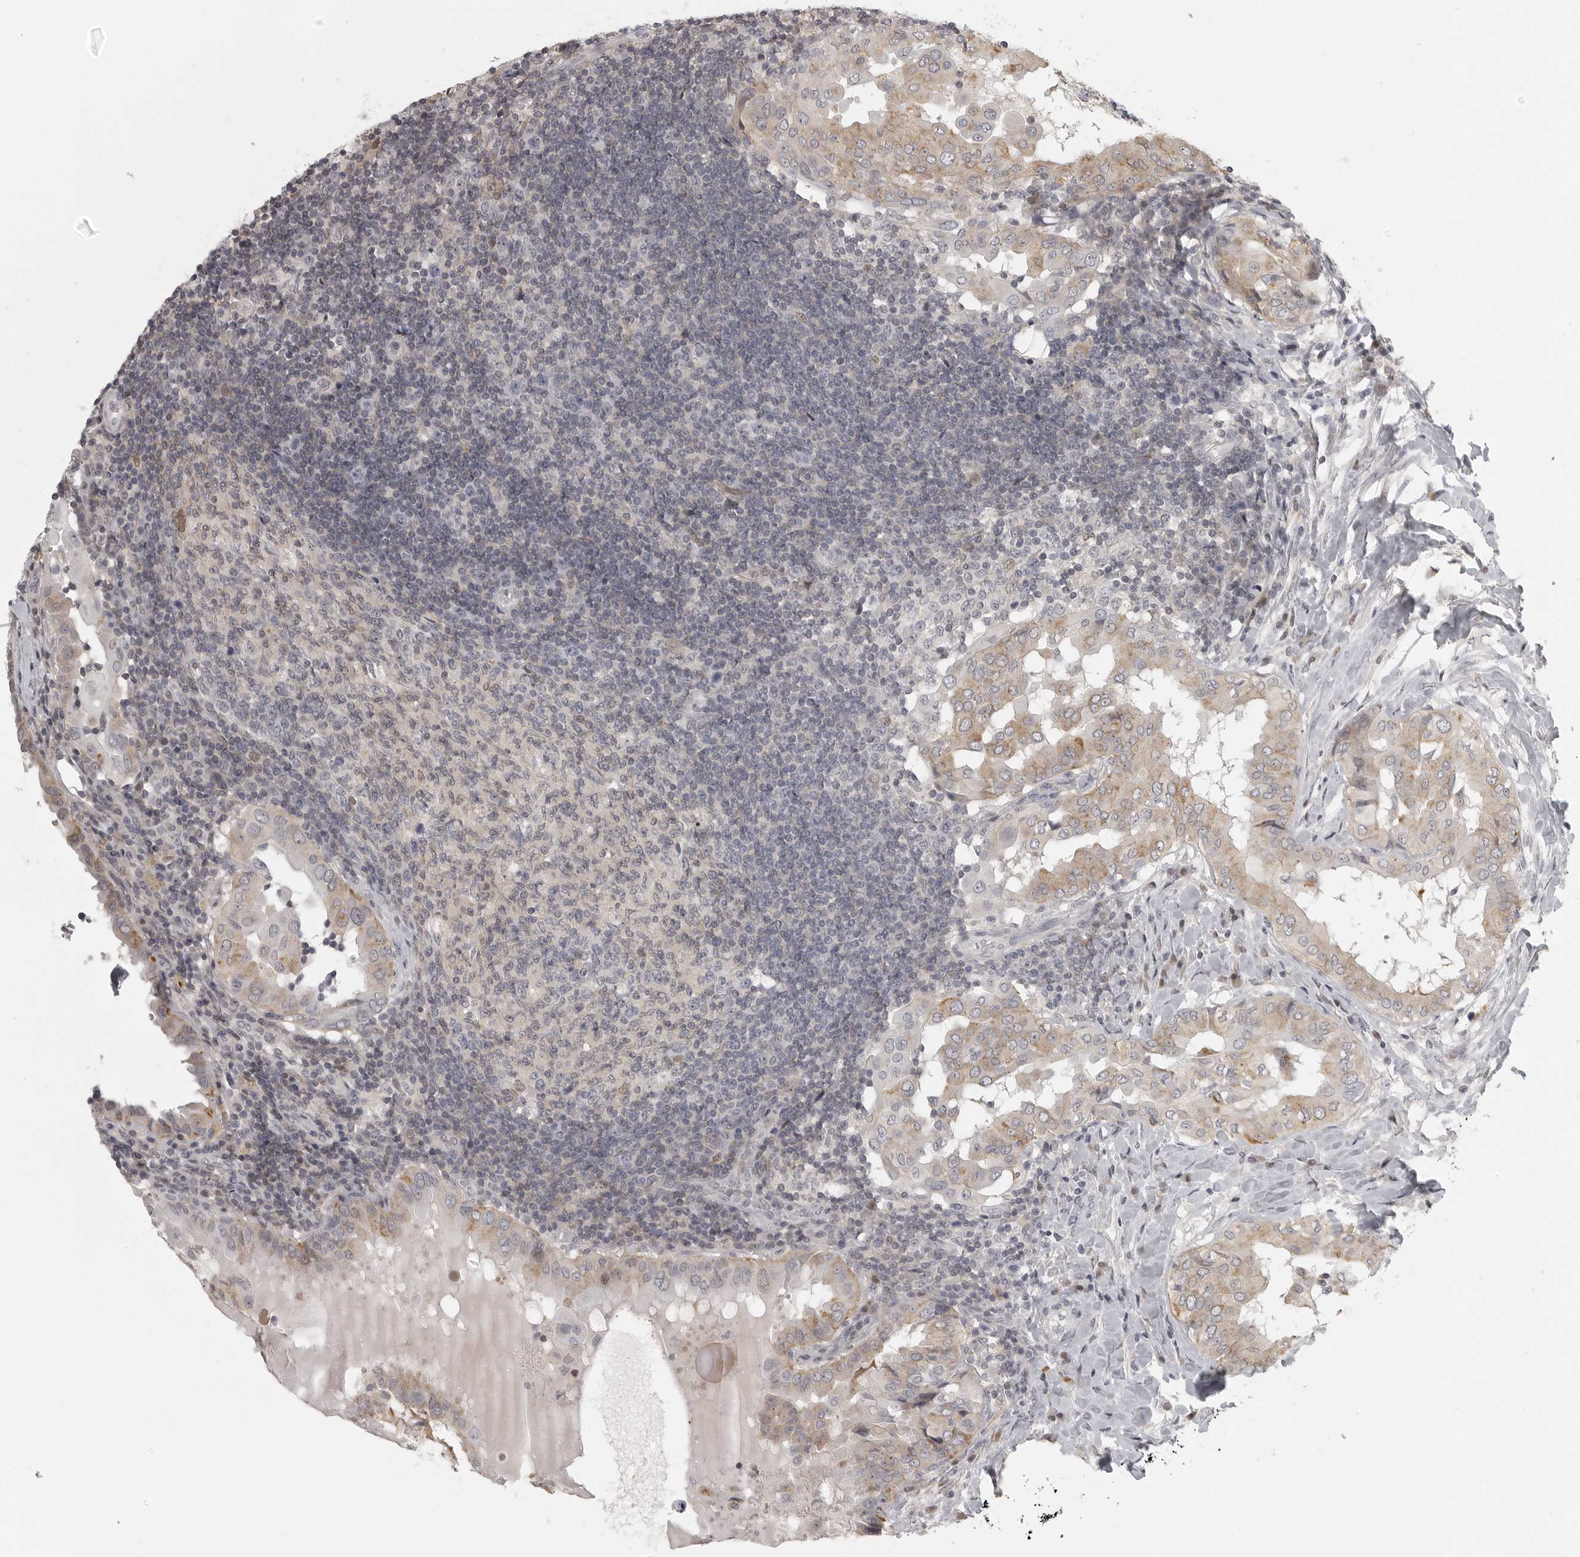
{"staining": {"intensity": "moderate", "quantity": "25%-75%", "location": "cytoplasmic/membranous"}, "tissue": "thyroid cancer", "cell_type": "Tumor cells", "image_type": "cancer", "snomed": [{"axis": "morphology", "description": "Papillary adenocarcinoma, NOS"}, {"axis": "topography", "description": "Thyroid gland"}], "caption": "A brown stain shows moderate cytoplasmic/membranous expression of a protein in thyroid papillary adenocarcinoma tumor cells.", "gene": "UROD", "patient": {"sex": "male", "age": 33}}